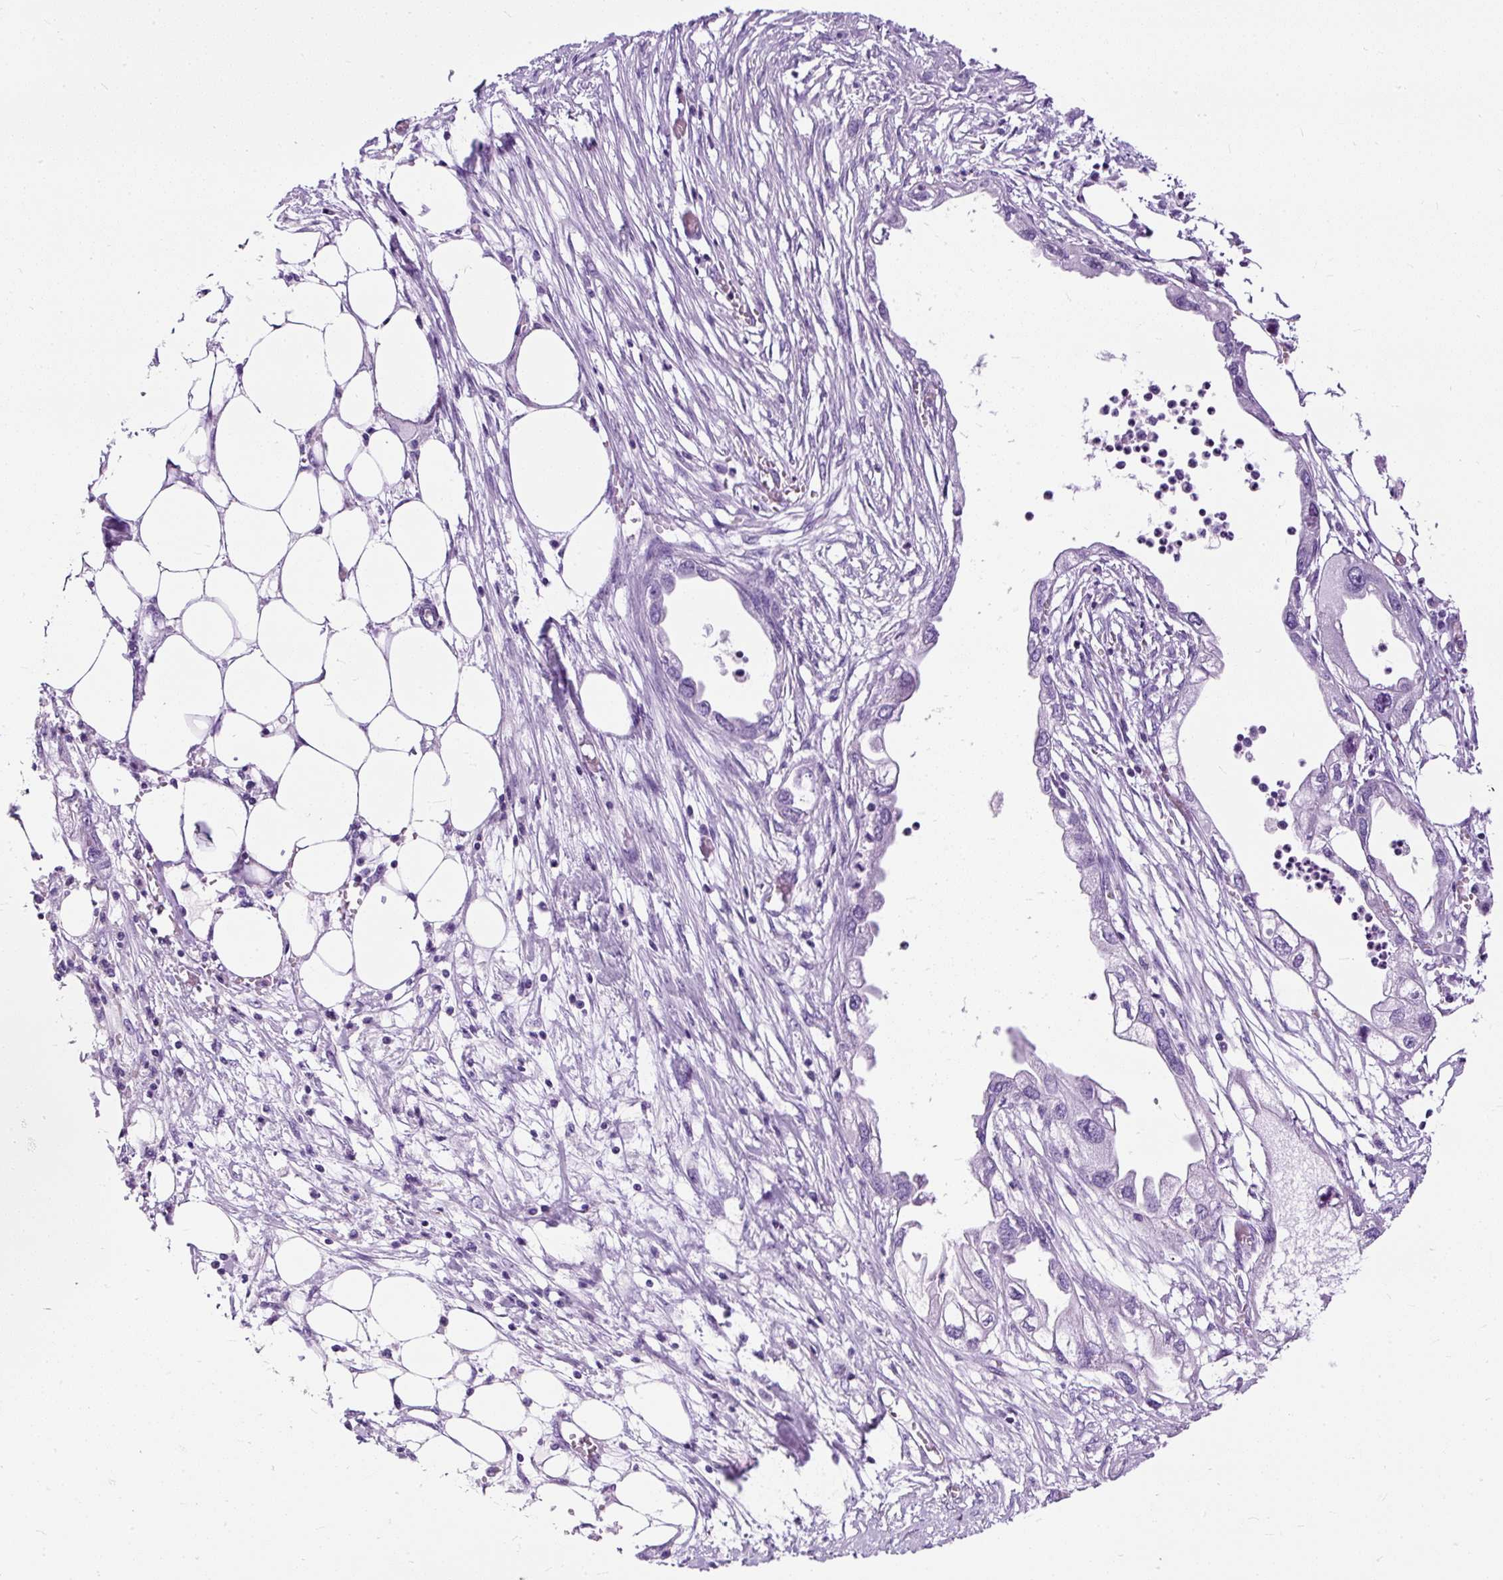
{"staining": {"intensity": "negative", "quantity": "none", "location": "none"}, "tissue": "endometrial cancer", "cell_type": "Tumor cells", "image_type": "cancer", "snomed": [{"axis": "morphology", "description": "Adenocarcinoma, NOS"}, {"axis": "morphology", "description": "Adenocarcinoma, metastatic, NOS"}, {"axis": "topography", "description": "Adipose tissue"}, {"axis": "topography", "description": "Endometrium"}], "caption": "This is an immunohistochemistry photomicrograph of adenocarcinoma (endometrial). There is no expression in tumor cells.", "gene": "NTS", "patient": {"sex": "female", "age": 67}}